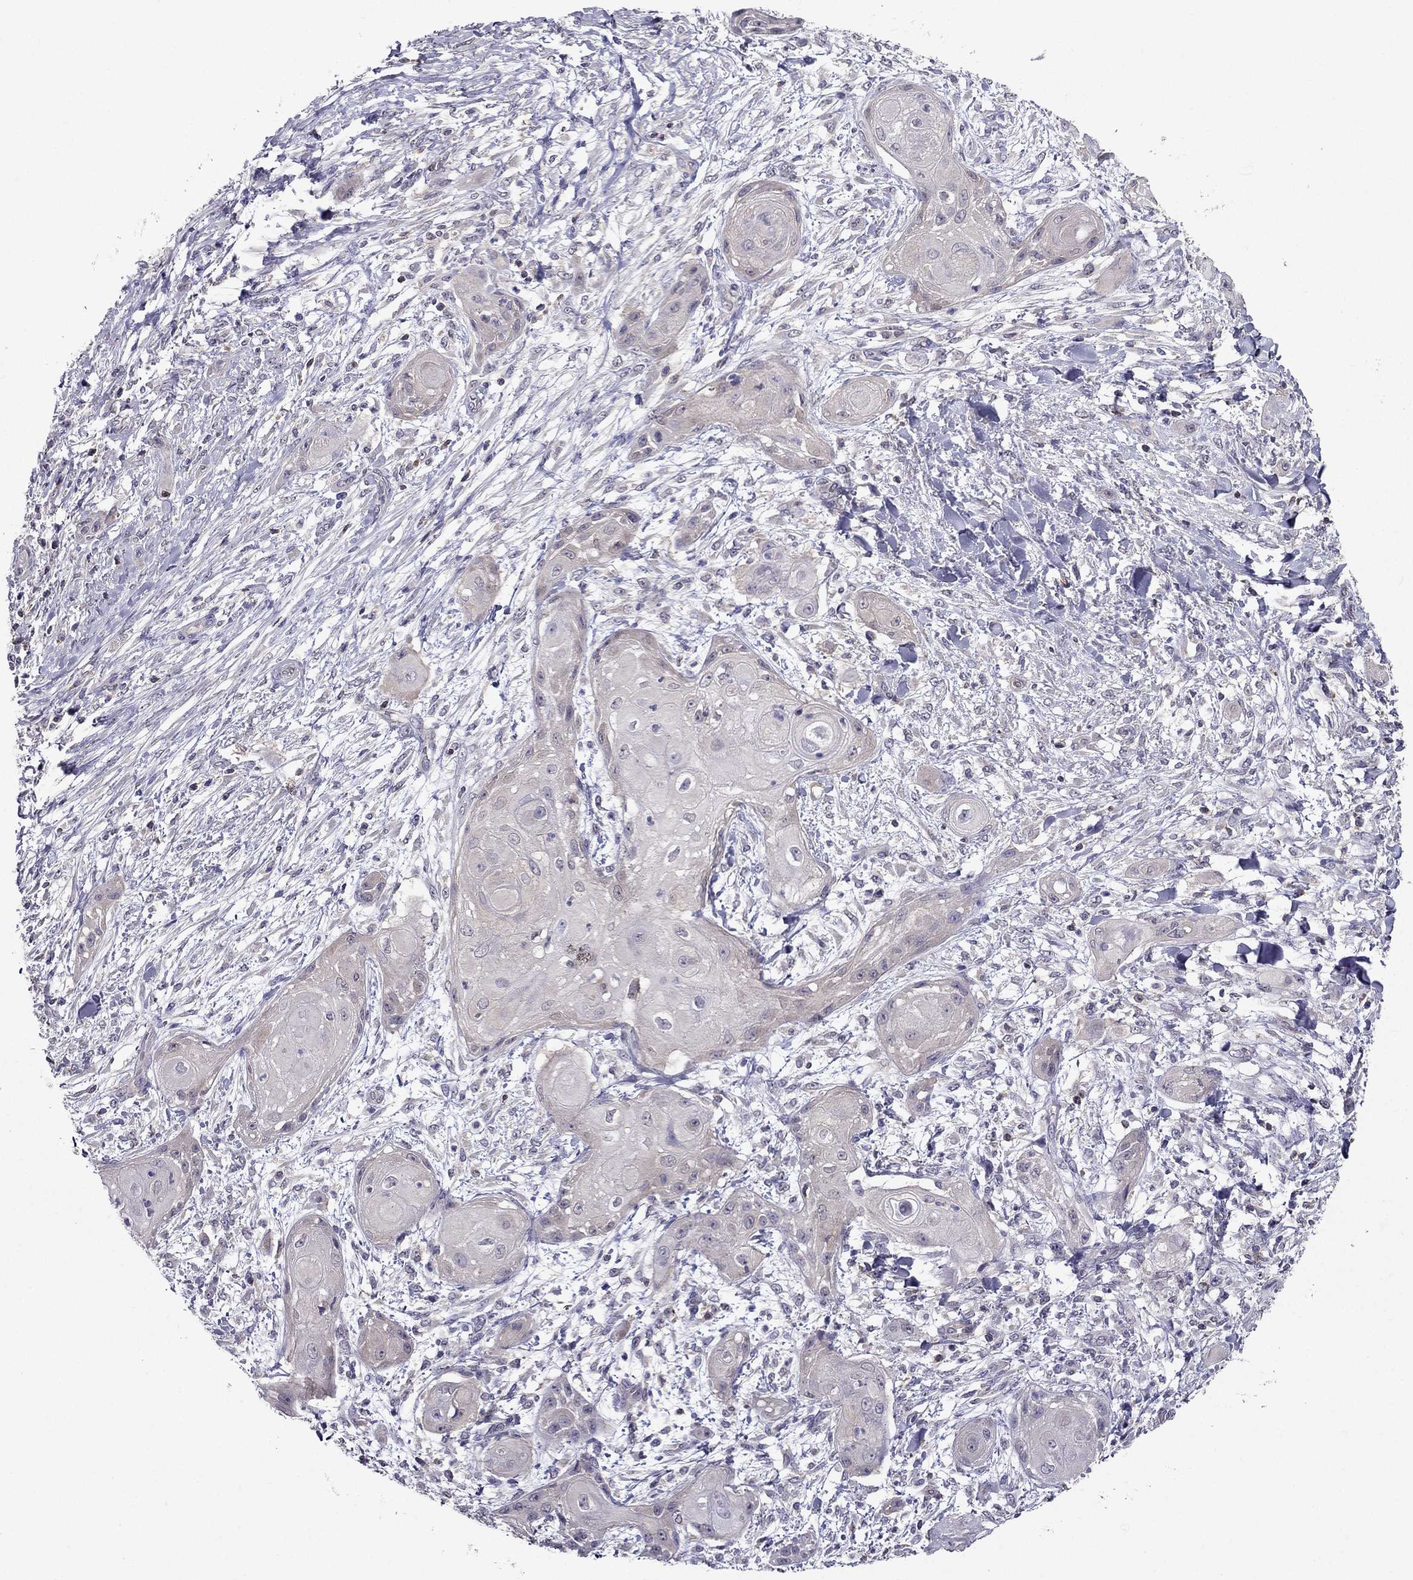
{"staining": {"intensity": "negative", "quantity": "none", "location": "none"}, "tissue": "skin cancer", "cell_type": "Tumor cells", "image_type": "cancer", "snomed": [{"axis": "morphology", "description": "Squamous cell carcinoma, NOS"}, {"axis": "topography", "description": "Skin"}], "caption": "Immunohistochemical staining of human skin cancer (squamous cell carcinoma) displays no significant expression in tumor cells. Nuclei are stained in blue.", "gene": "AAK1", "patient": {"sex": "male", "age": 62}}